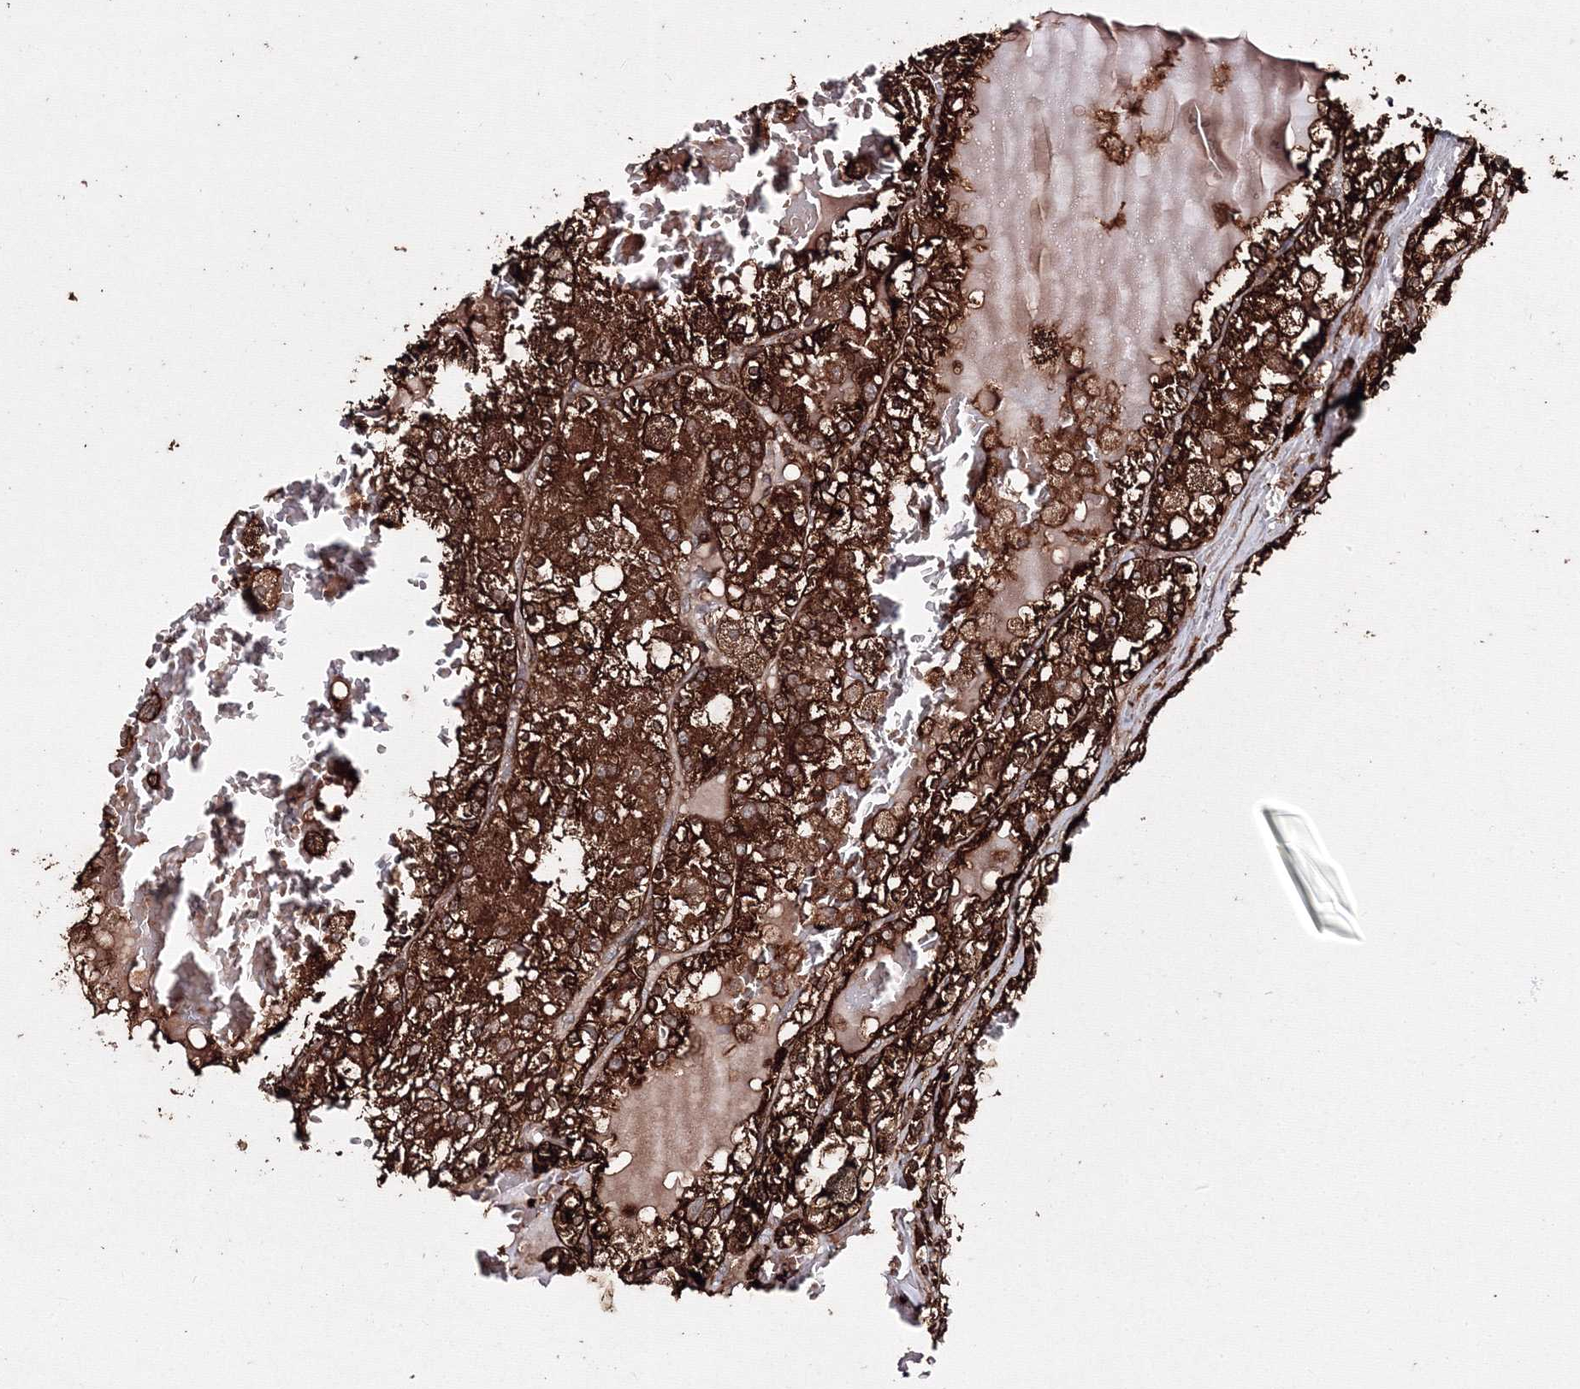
{"staining": {"intensity": "strong", "quantity": ">75%", "location": "cytoplasmic/membranous"}, "tissue": "renal cancer", "cell_type": "Tumor cells", "image_type": "cancer", "snomed": [{"axis": "morphology", "description": "Adenocarcinoma, NOS"}, {"axis": "topography", "description": "Kidney"}], "caption": "Adenocarcinoma (renal) tissue displays strong cytoplasmic/membranous expression in approximately >75% of tumor cells", "gene": "DDO", "patient": {"sex": "female", "age": 56}}